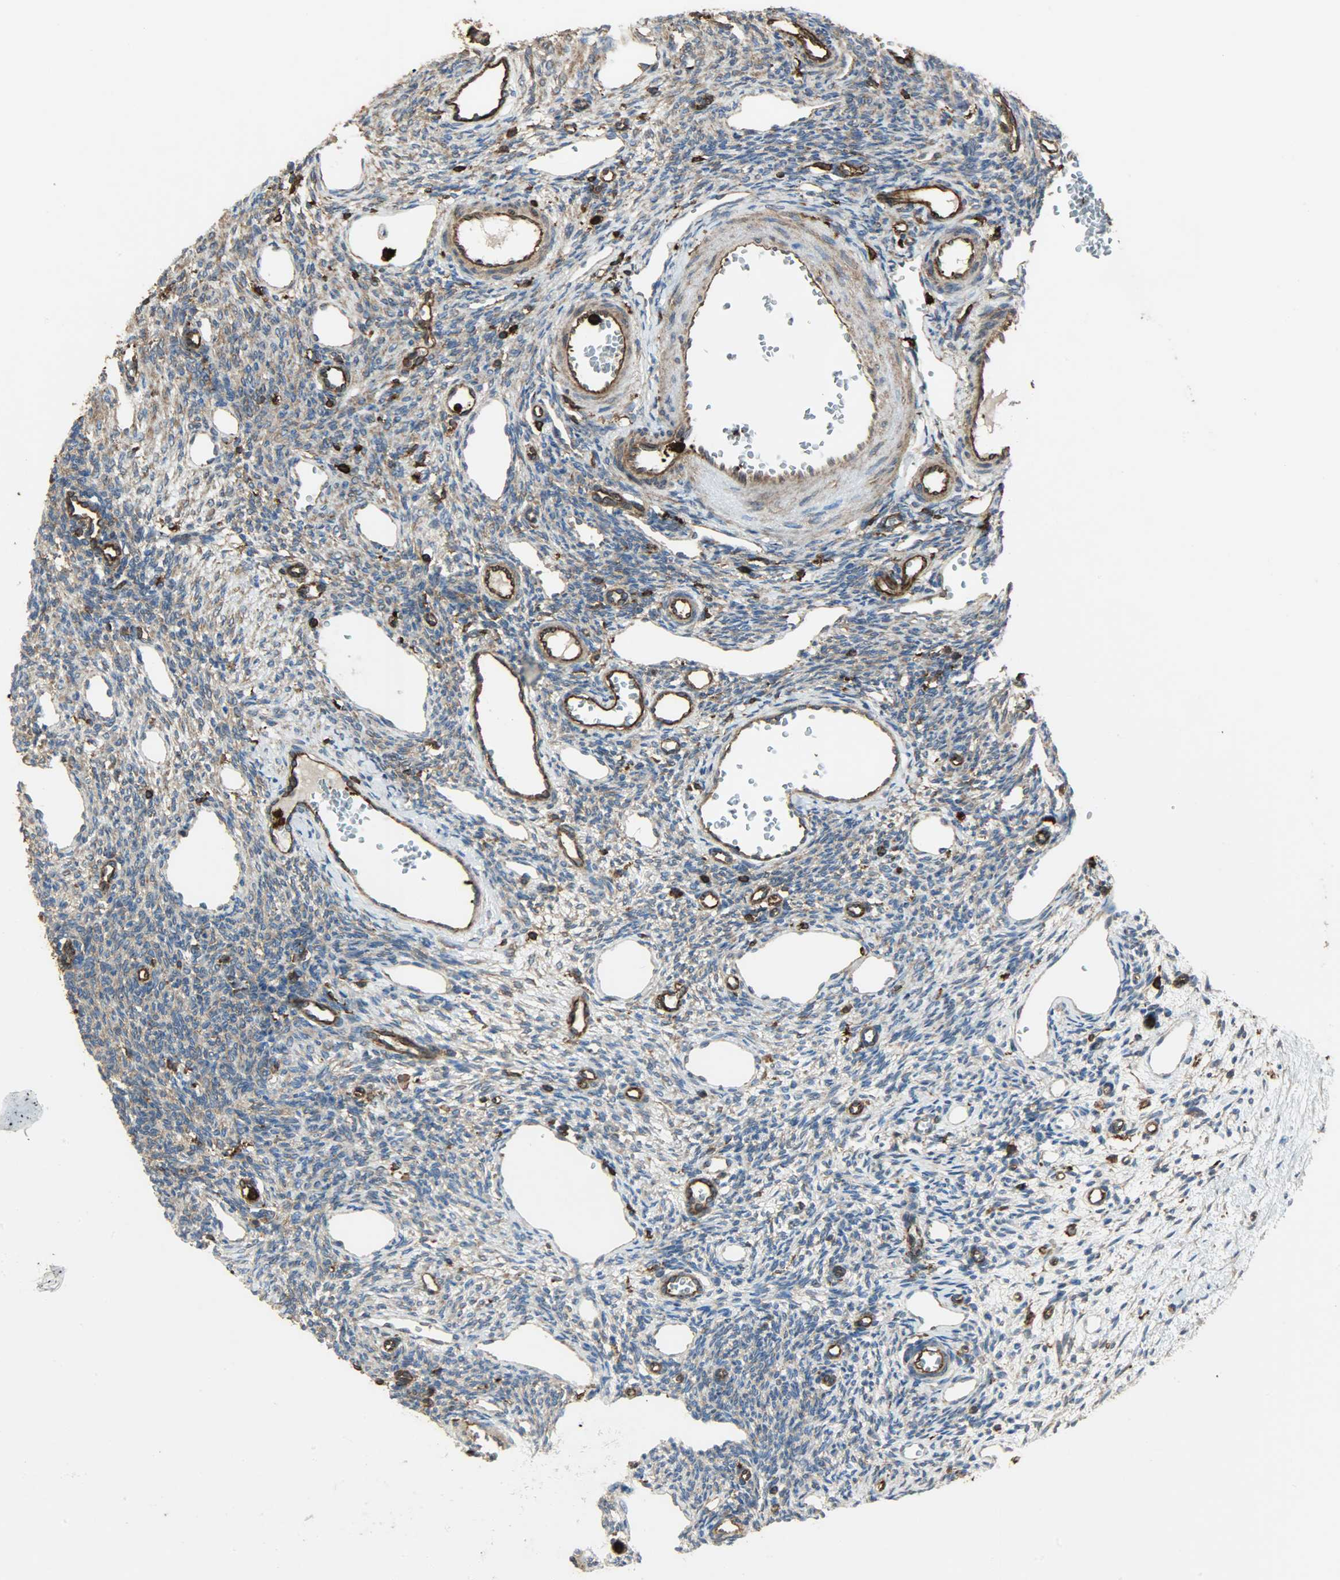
{"staining": {"intensity": "moderate", "quantity": ">75%", "location": "cytoplasmic/membranous"}, "tissue": "ovary", "cell_type": "Ovarian stroma cells", "image_type": "normal", "snomed": [{"axis": "morphology", "description": "Normal tissue, NOS"}, {"axis": "topography", "description": "Ovary"}], "caption": "This photomicrograph reveals unremarkable ovary stained with immunohistochemistry (IHC) to label a protein in brown. The cytoplasmic/membranous of ovarian stroma cells show moderate positivity for the protein. Nuclei are counter-stained blue.", "gene": "VASP", "patient": {"sex": "female", "age": 33}}